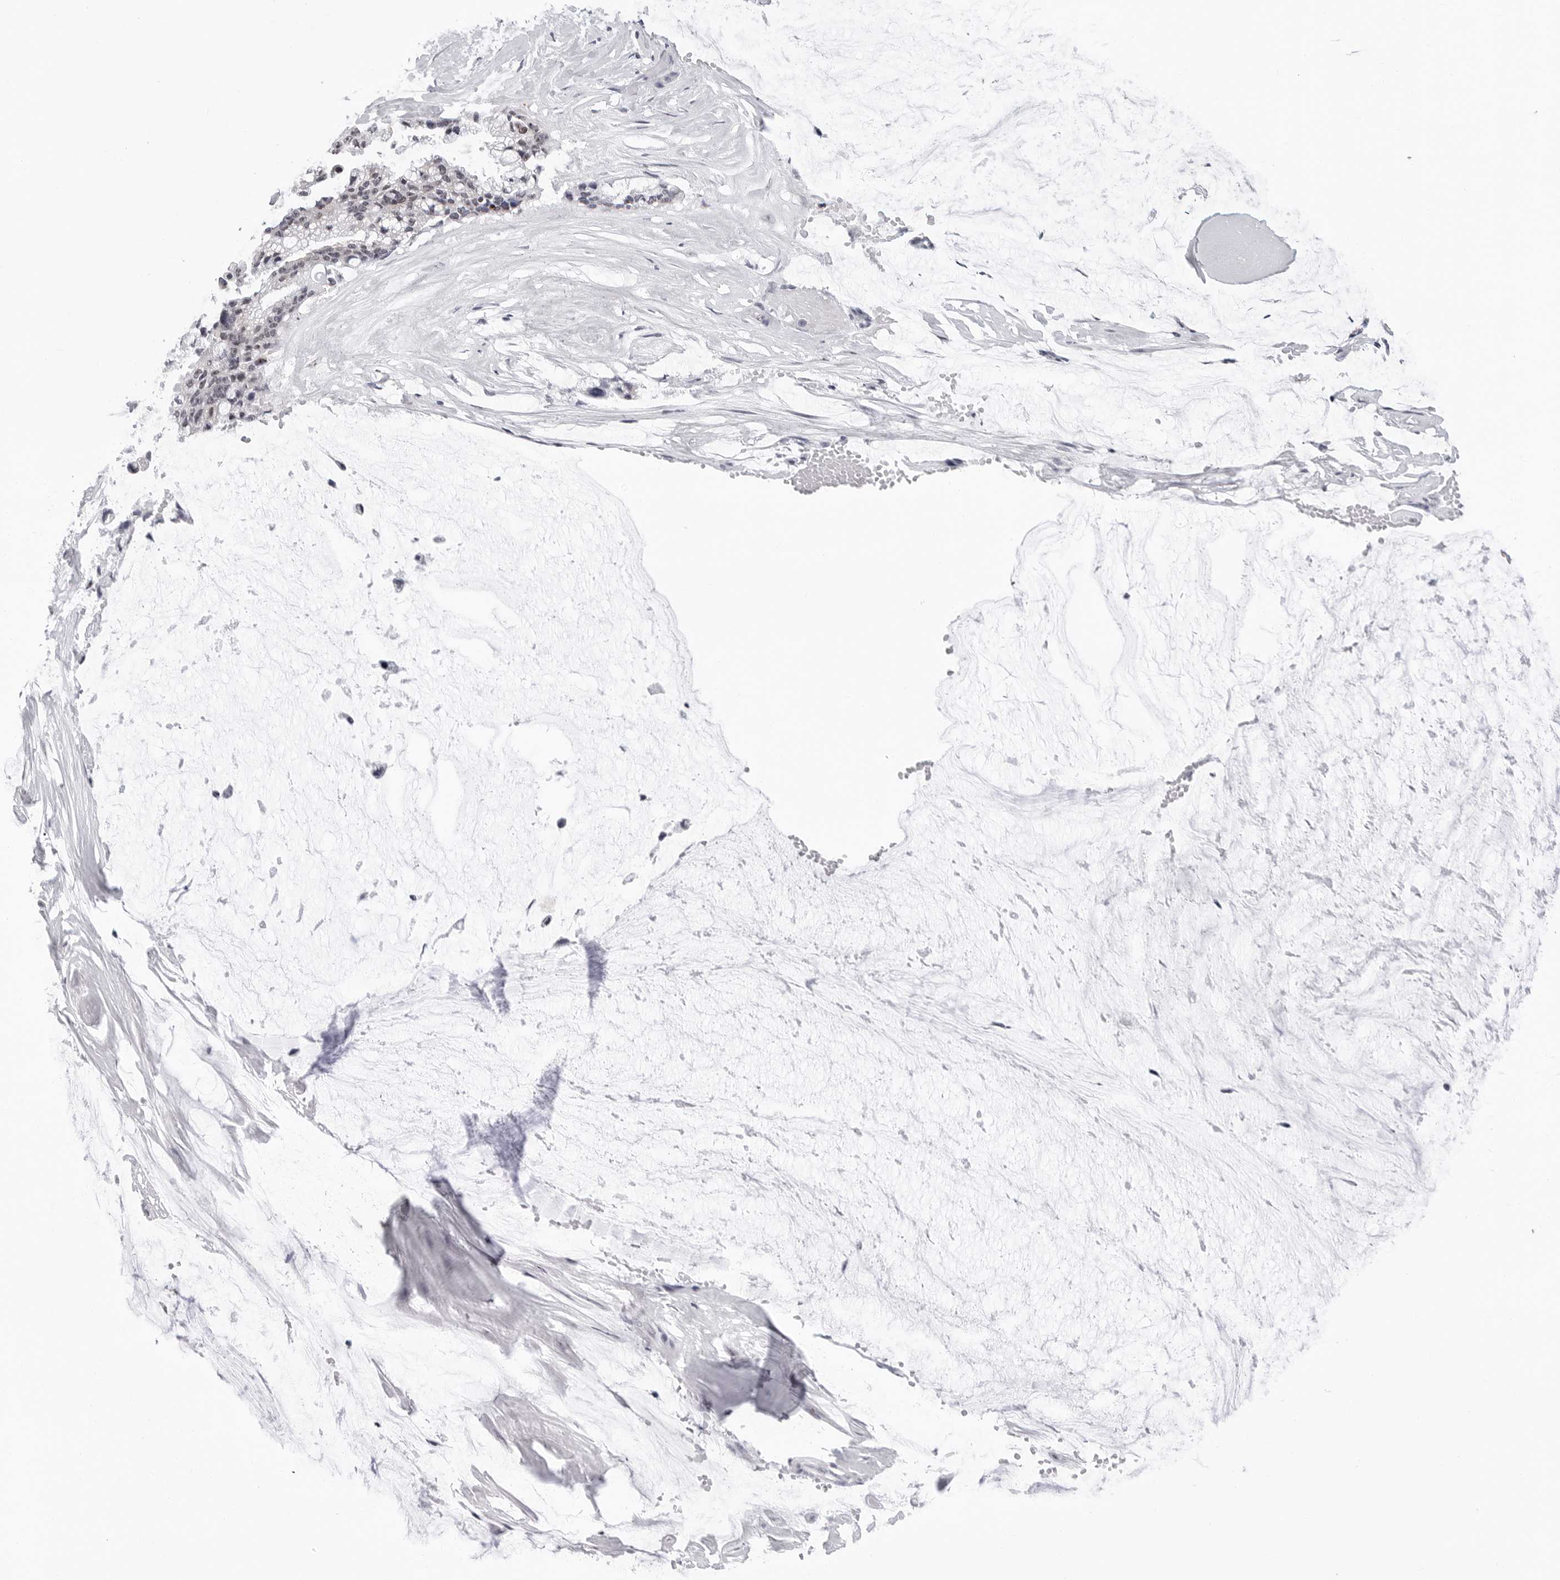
{"staining": {"intensity": "weak", "quantity": "<25%", "location": "nuclear"}, "tissue": "ovarian cancer", "cell_type": "Tumor cells", "image_type": "cancer", "snomed": [{"axis": "morphology", "description": "Cystadenocarcinoma, mucinous, NOS"}, {"axis": "topography", "description": "Ovary"}], "caption": "DAB (3,3'-diaminobenzidine) immunohistochemical staining of ovarian cancer (mucinous cystadenocarcinoma) reveals no significant staining in tumor cells. The staining is performed using DAB (3,3'-diaminobenzidine) brown chromogen with nuclei counter-stained in using hematoxylin.", "gene": "GNL2", "patient": {"sex": "female", "age": 39}}